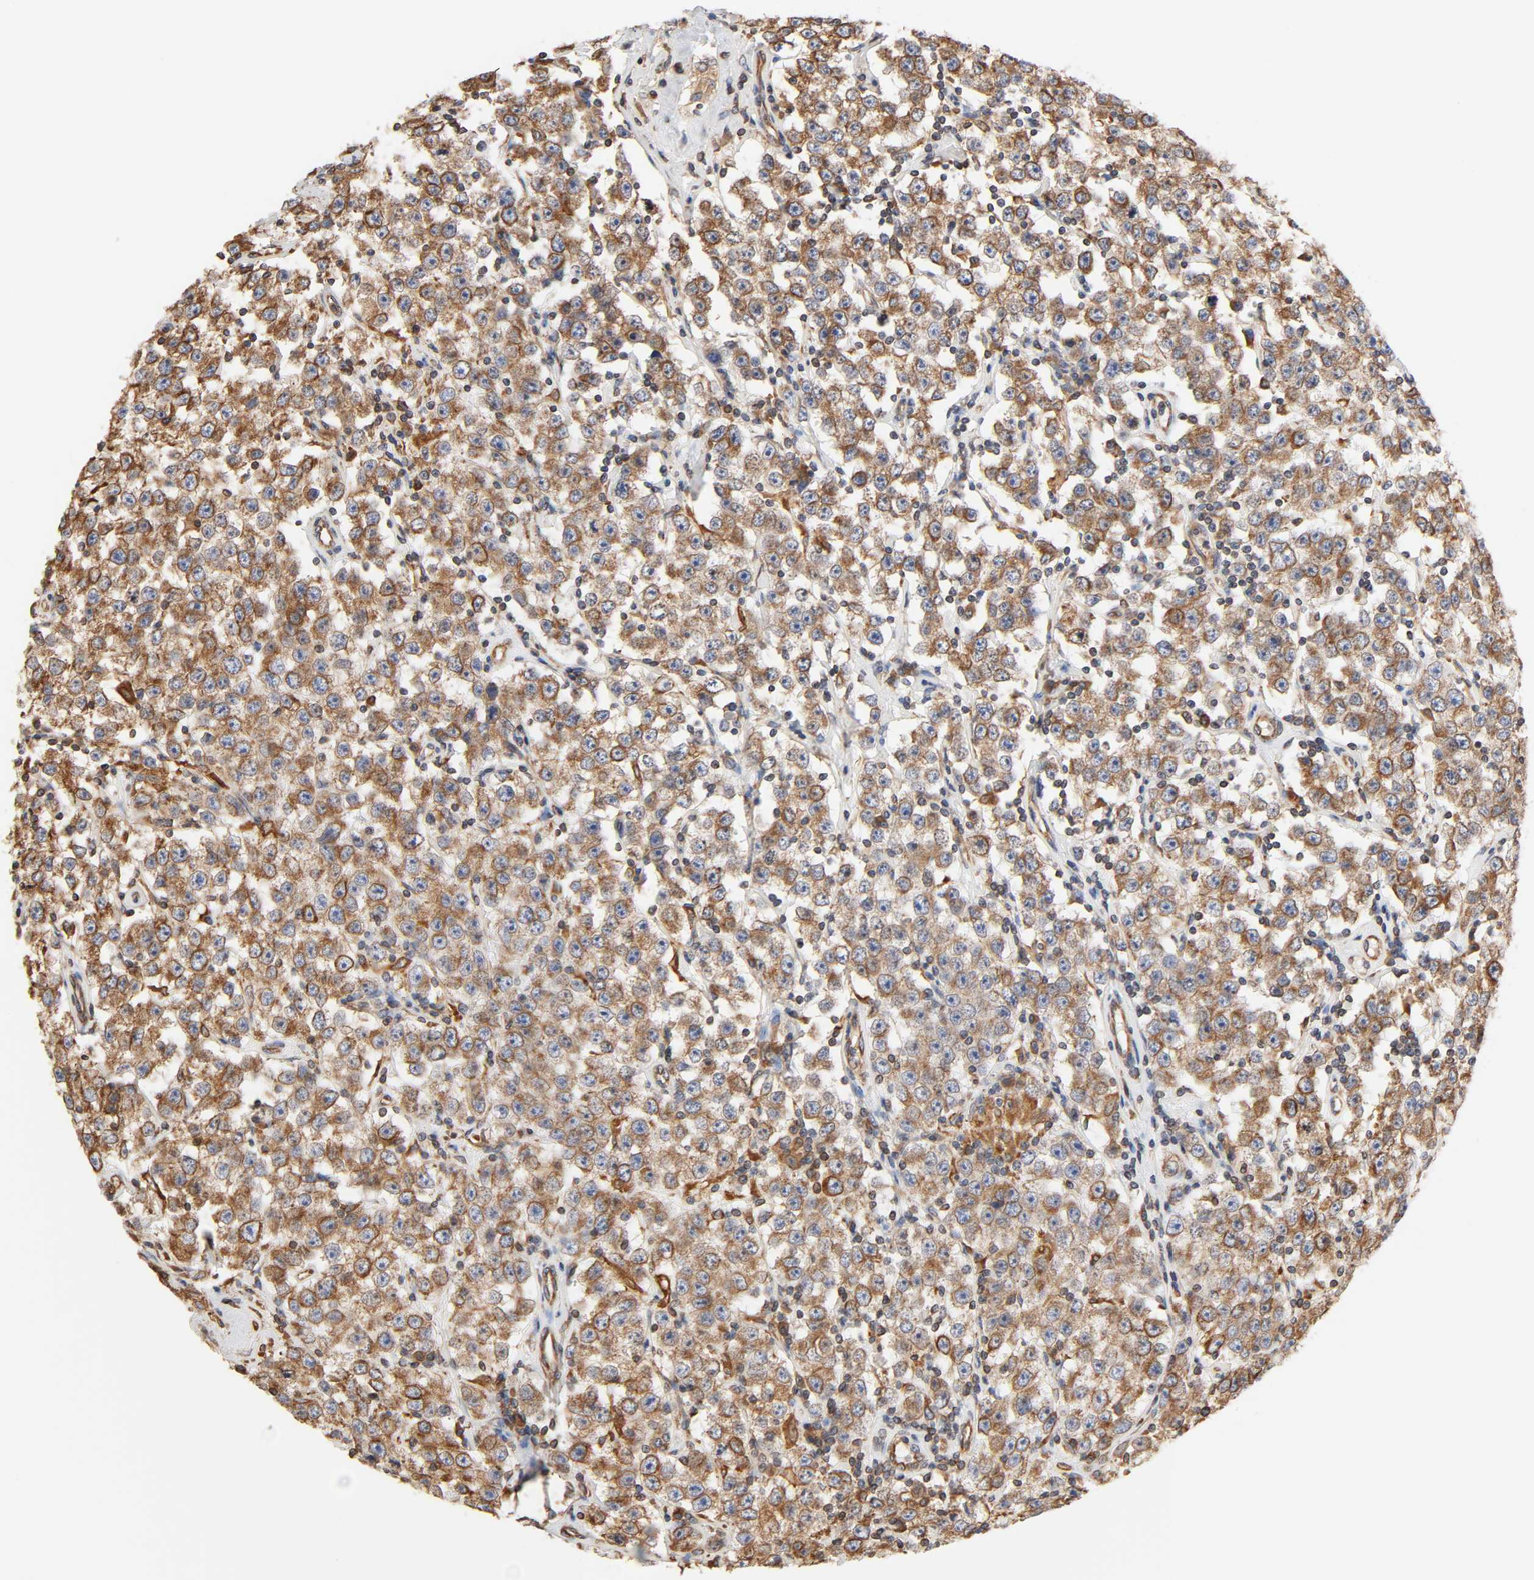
{"staining": {"intensity": "moderate", "quantity": ">75%", "location": "cytoplasmic/membranous"}, "tissue": "testis cancer", "cell_type": "Tumor cells", "image_type": "cancer", "snomed": [{"axis": "morphology", "description": "Seminoma, NOS"}, {"axis": "topography", "description": "Testis"}], "caption": "Immunohistochemistry (DAB (3,3'-diaminobenzidine)) staining of testis seminoma exhibits moderate cytoplasmic/membranous protein expression in approximately >75% of tumor cells.", "gene": "BCAP31", "patient": {"sex": "male", "age": 52}}